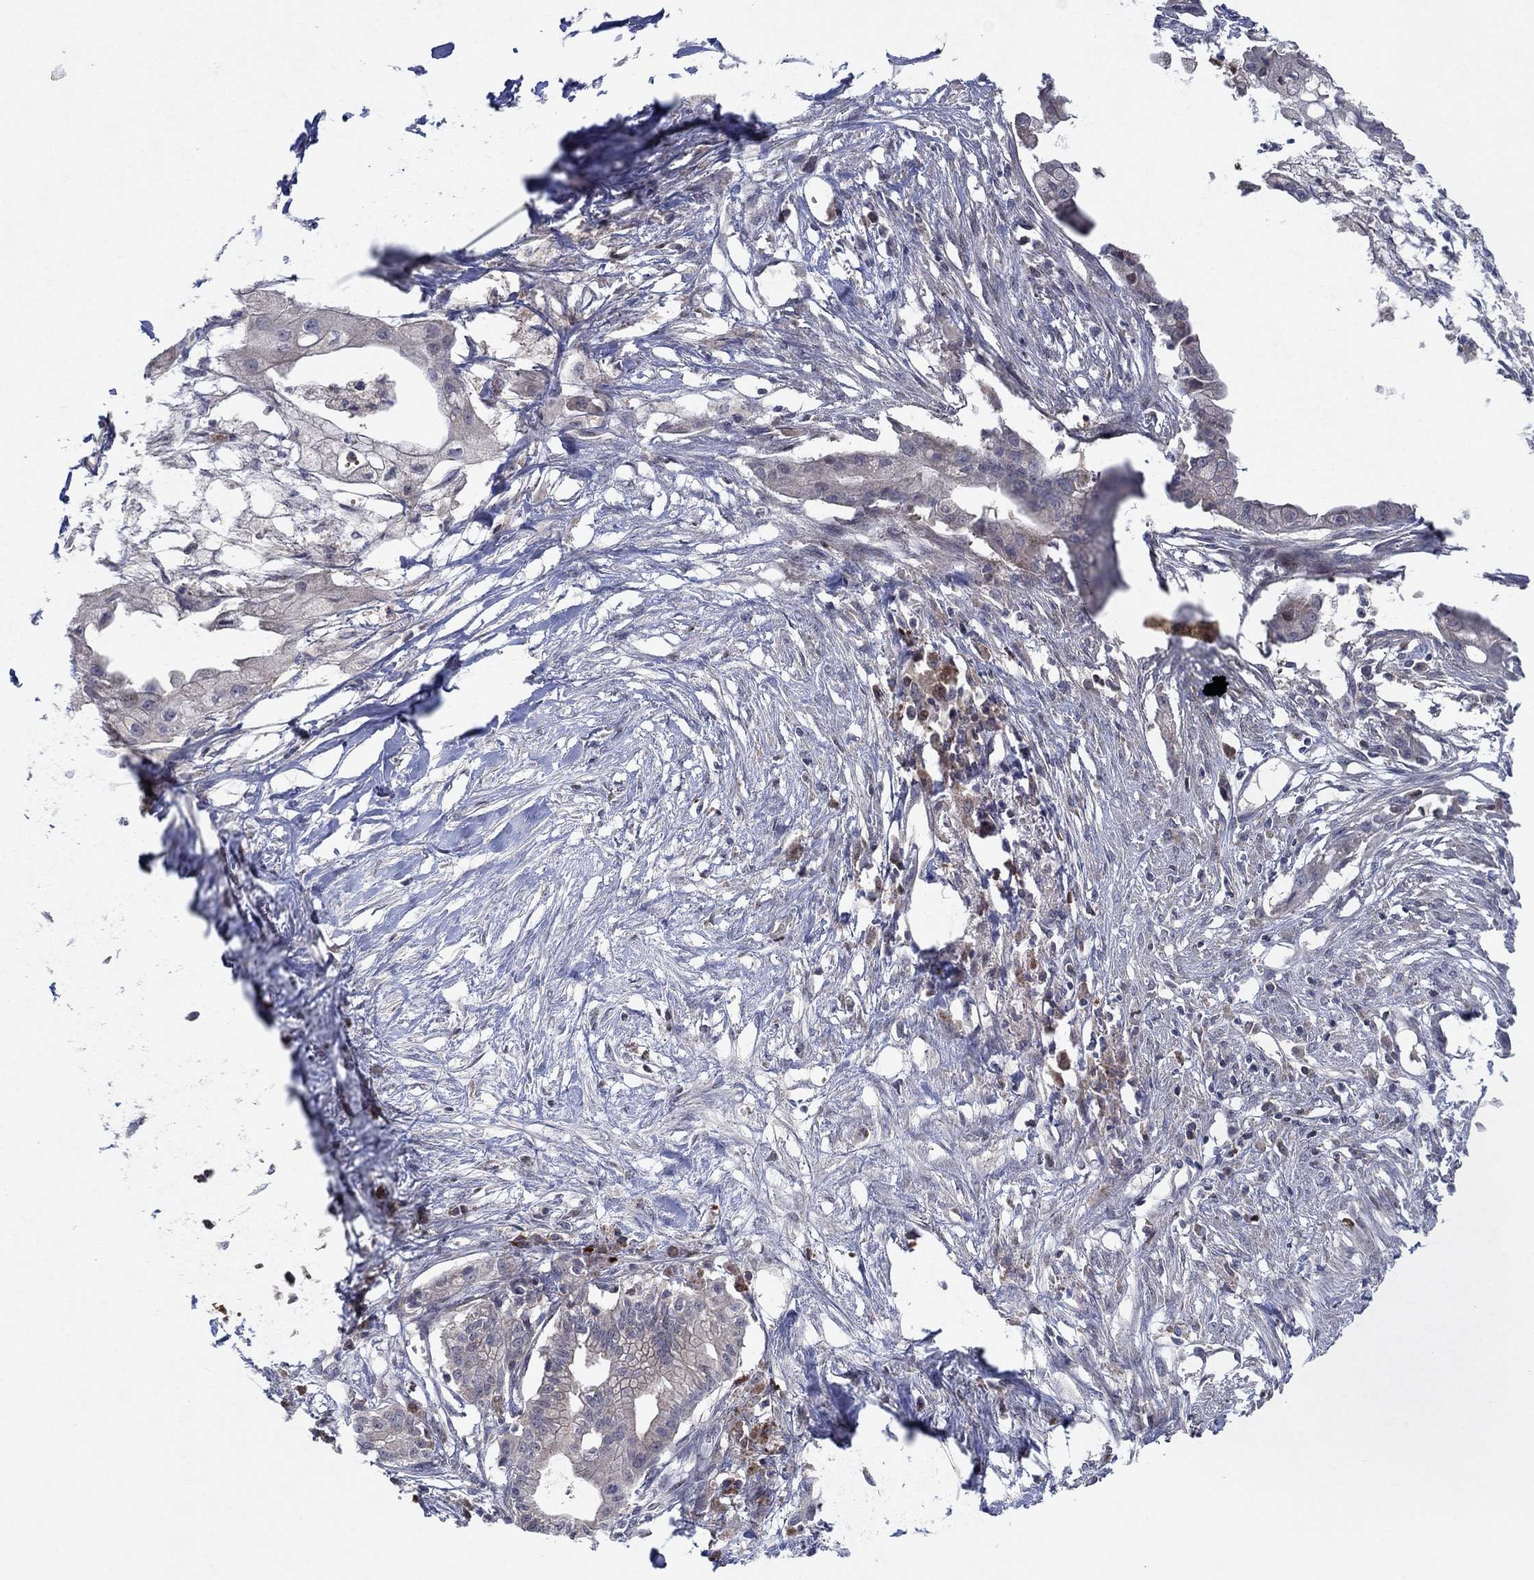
{"staining": {"intensity": "negative", "quantity": "none", "location": "none"}, "tissue": "pancreatic cancer", "cell_type": "Tumor cells", "image_type": "cancer", "snomed": [{"axis": "morphology", "description": "Normal tissue, NOS"}, {"axis": "morphology", "description": "Adenocarcinoma, NOS"}, {"axis": "topography", "description": "Pancreas"}], "caption": "Human pancreatic cancer stained for a protein using immunohistochemistry demonstrates no positivity in tumor cells.", "gene": "IL4", "patient": {"sex": "female", "age": 58}}